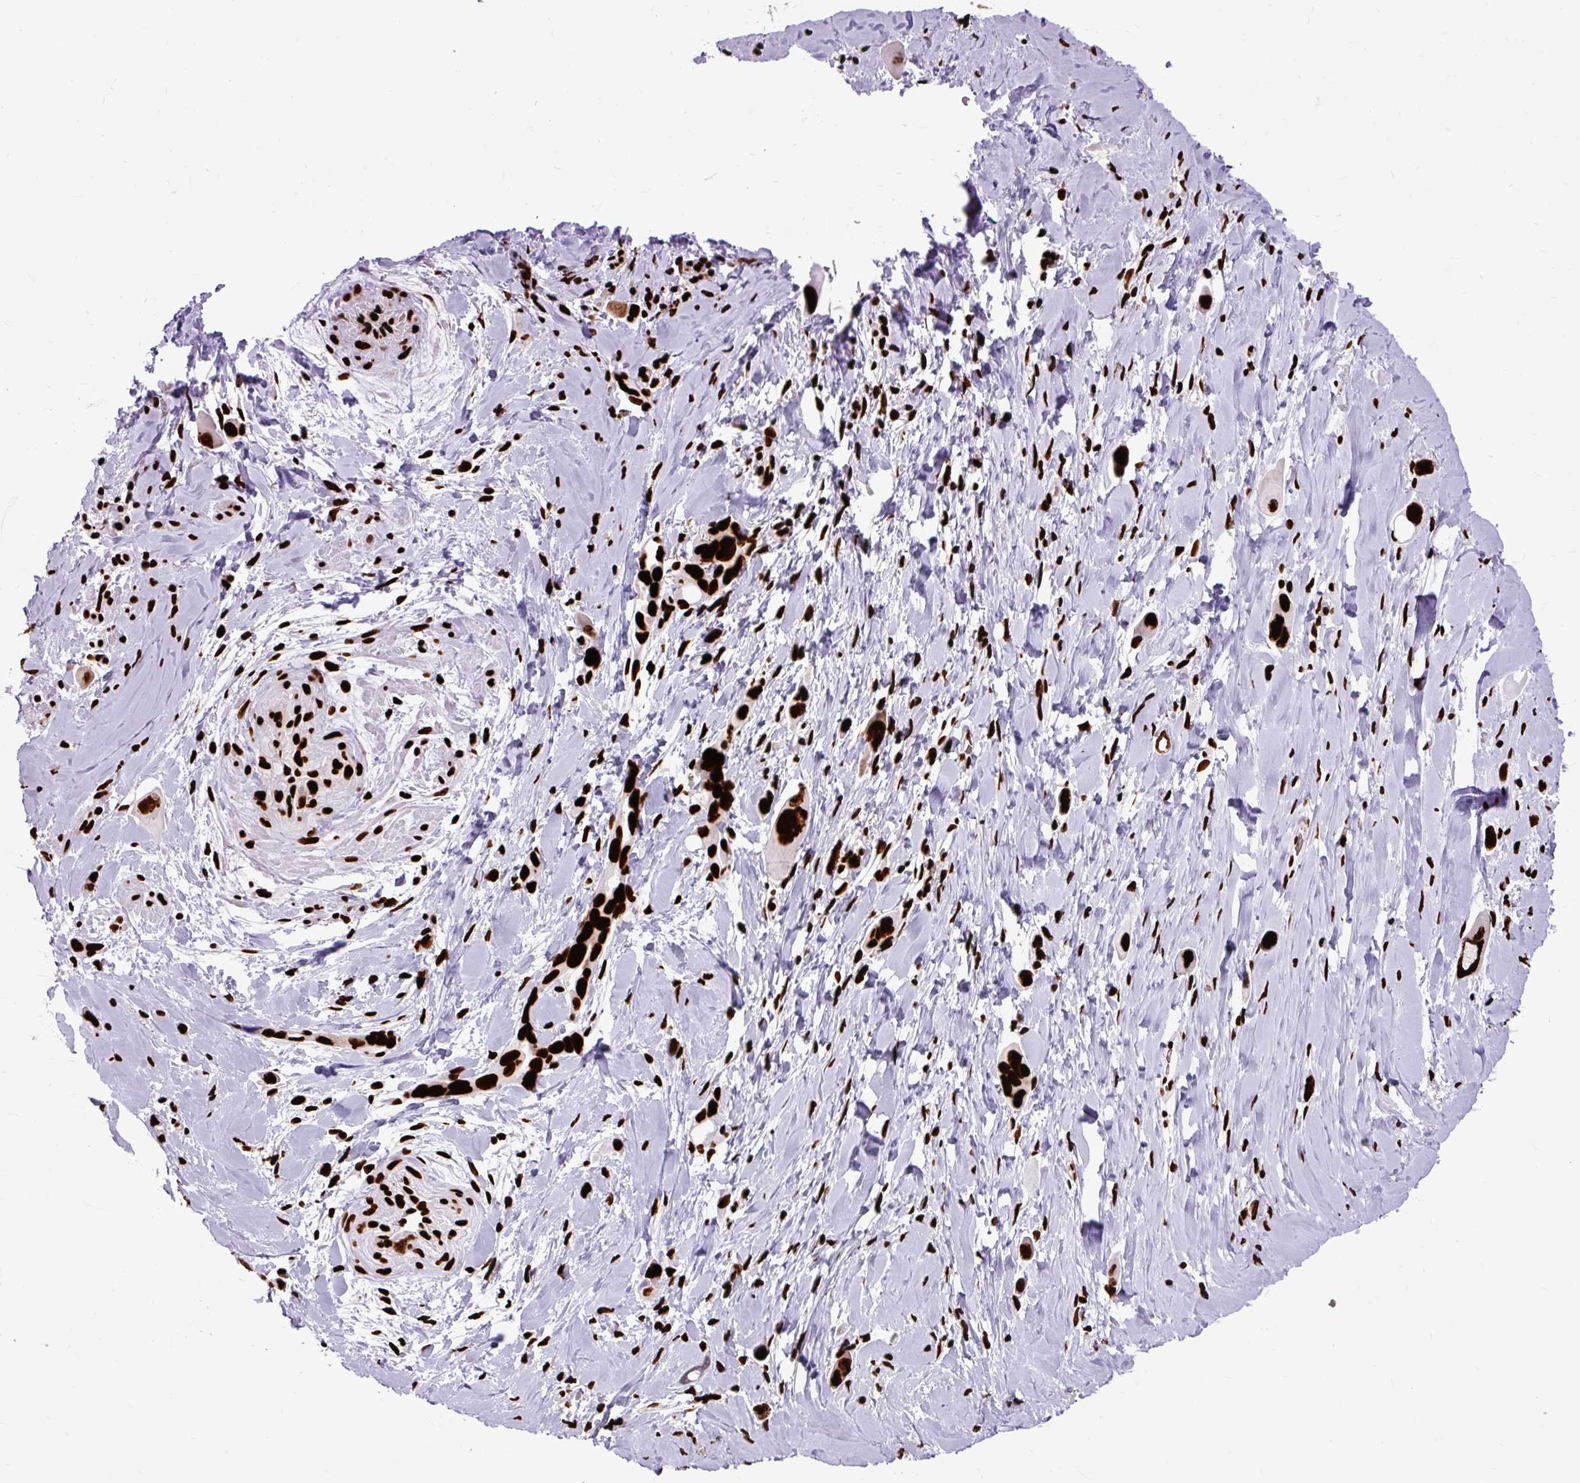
{"staining": {"intensity": "strong", "quantity": ">75%", "location": "nuclear"}, "tissue": "lung cancer", "cell_type": "Tumor cells", "image_type": "cancer", "snomed": [{"axis": "morphology", "description": "Adenocarcinoma, NOS"}, {"axis": "topography", "description": "Lung"}], "caption": "Immunohistochemical staining of lung cancer (adenocarcinoma) exhibits strong nuclear protein expression in about >75% of tumor cells.", "gene": "FUS", "patient": {"sex": "male", "age": 76}}